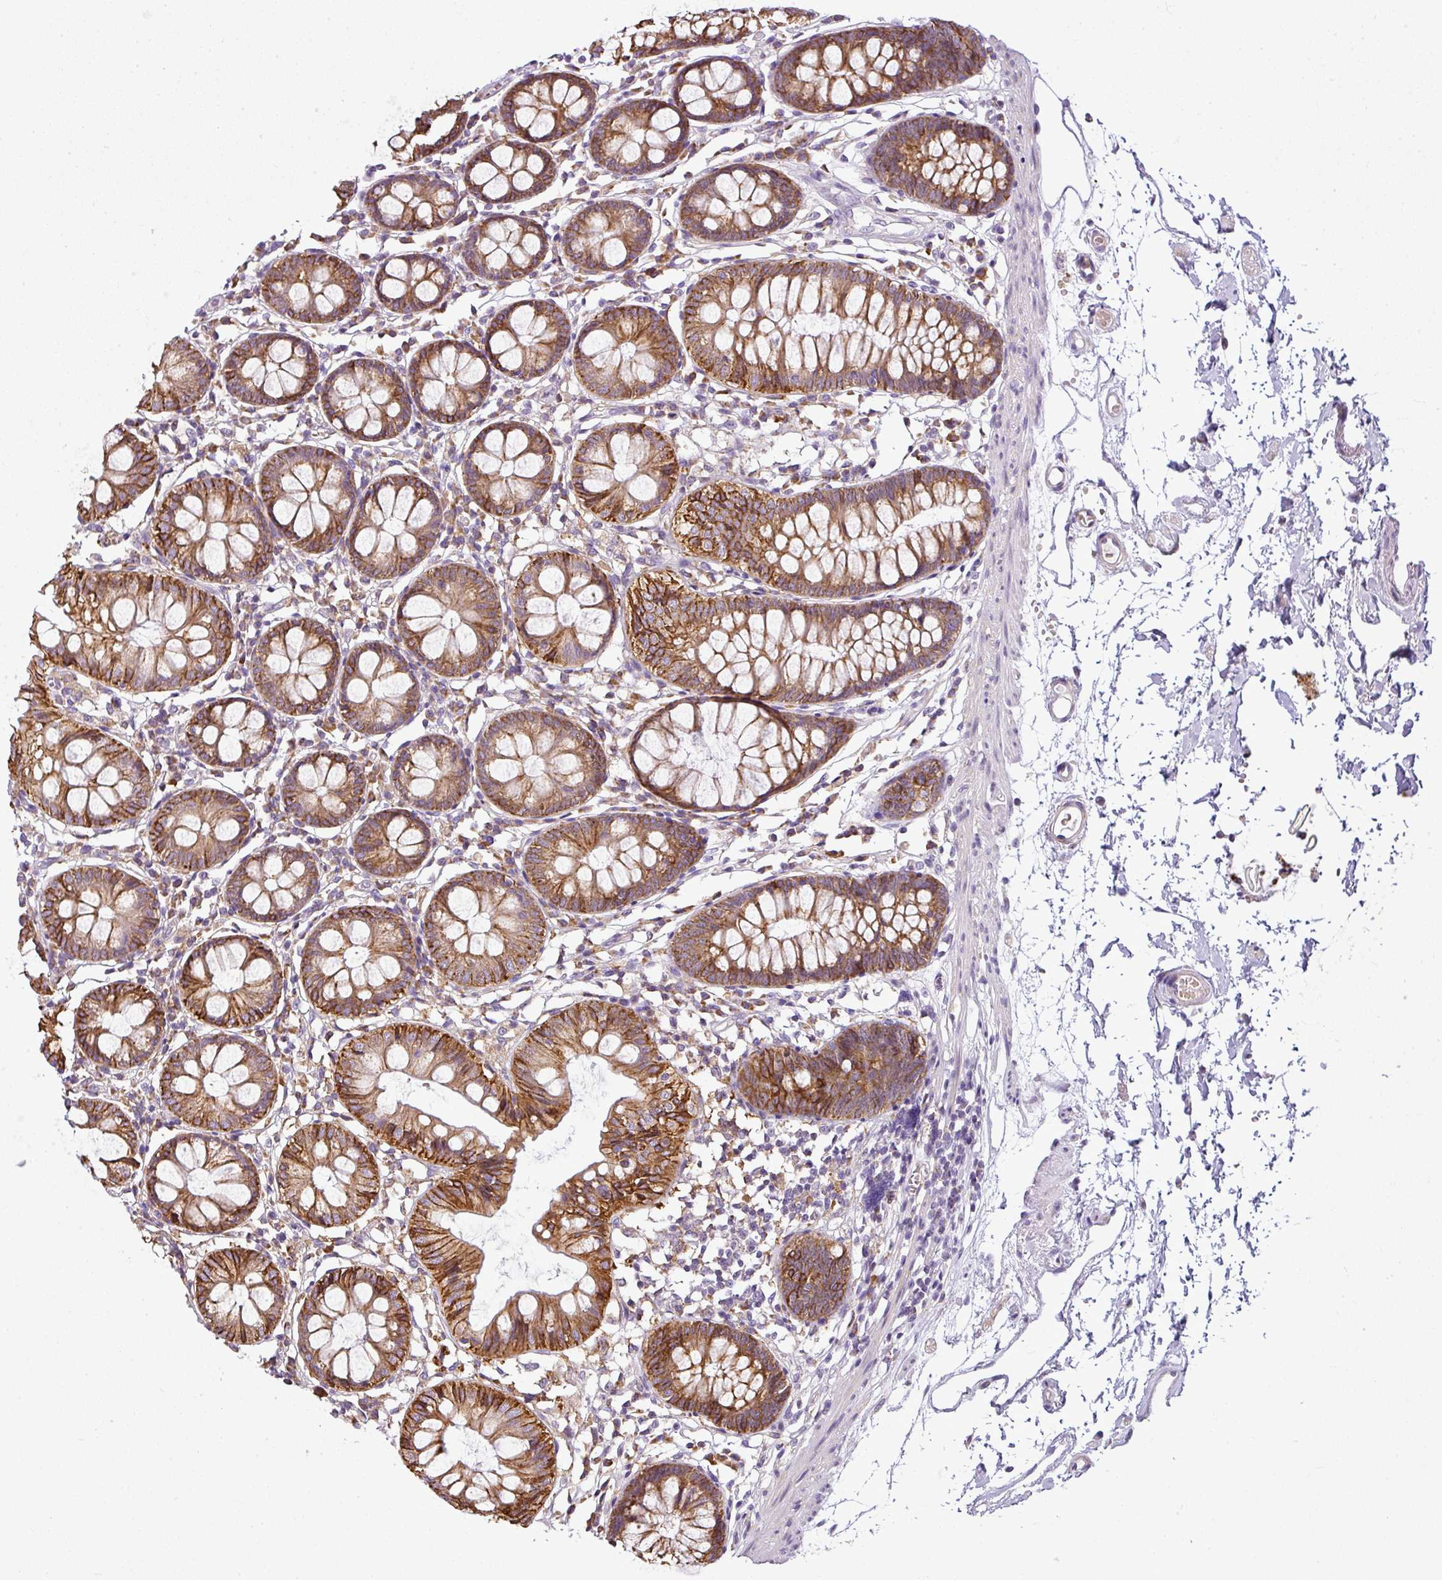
{"staining": {"intensity": "weak", "quantity": "25%-75%", "location": "cytoplasmic/membranous"}, "tissue": "colon", "cell_type": "Endothelial cells", "image_type": "normal", "snomed": [{"axis": "morphology", "description": "Normal tissue, NOS"}, {"axis": "topography", "description": "Colon"}], "caption": "Immunohistochemical staining of unremarkable human colon reveals low levels of weak cytoplasmic/membranous positivity in approximately 25%-75% of endothelial cells. The staining was performed using DAB (3,3'-diaminobenzidine) to visualize the protein expression in brown, while the nuclei were stained in blue with hematoxylin (Magnification: 20x).", "gene": "ANKRD18A", "patient": {"sex": "female", "age": 84}}